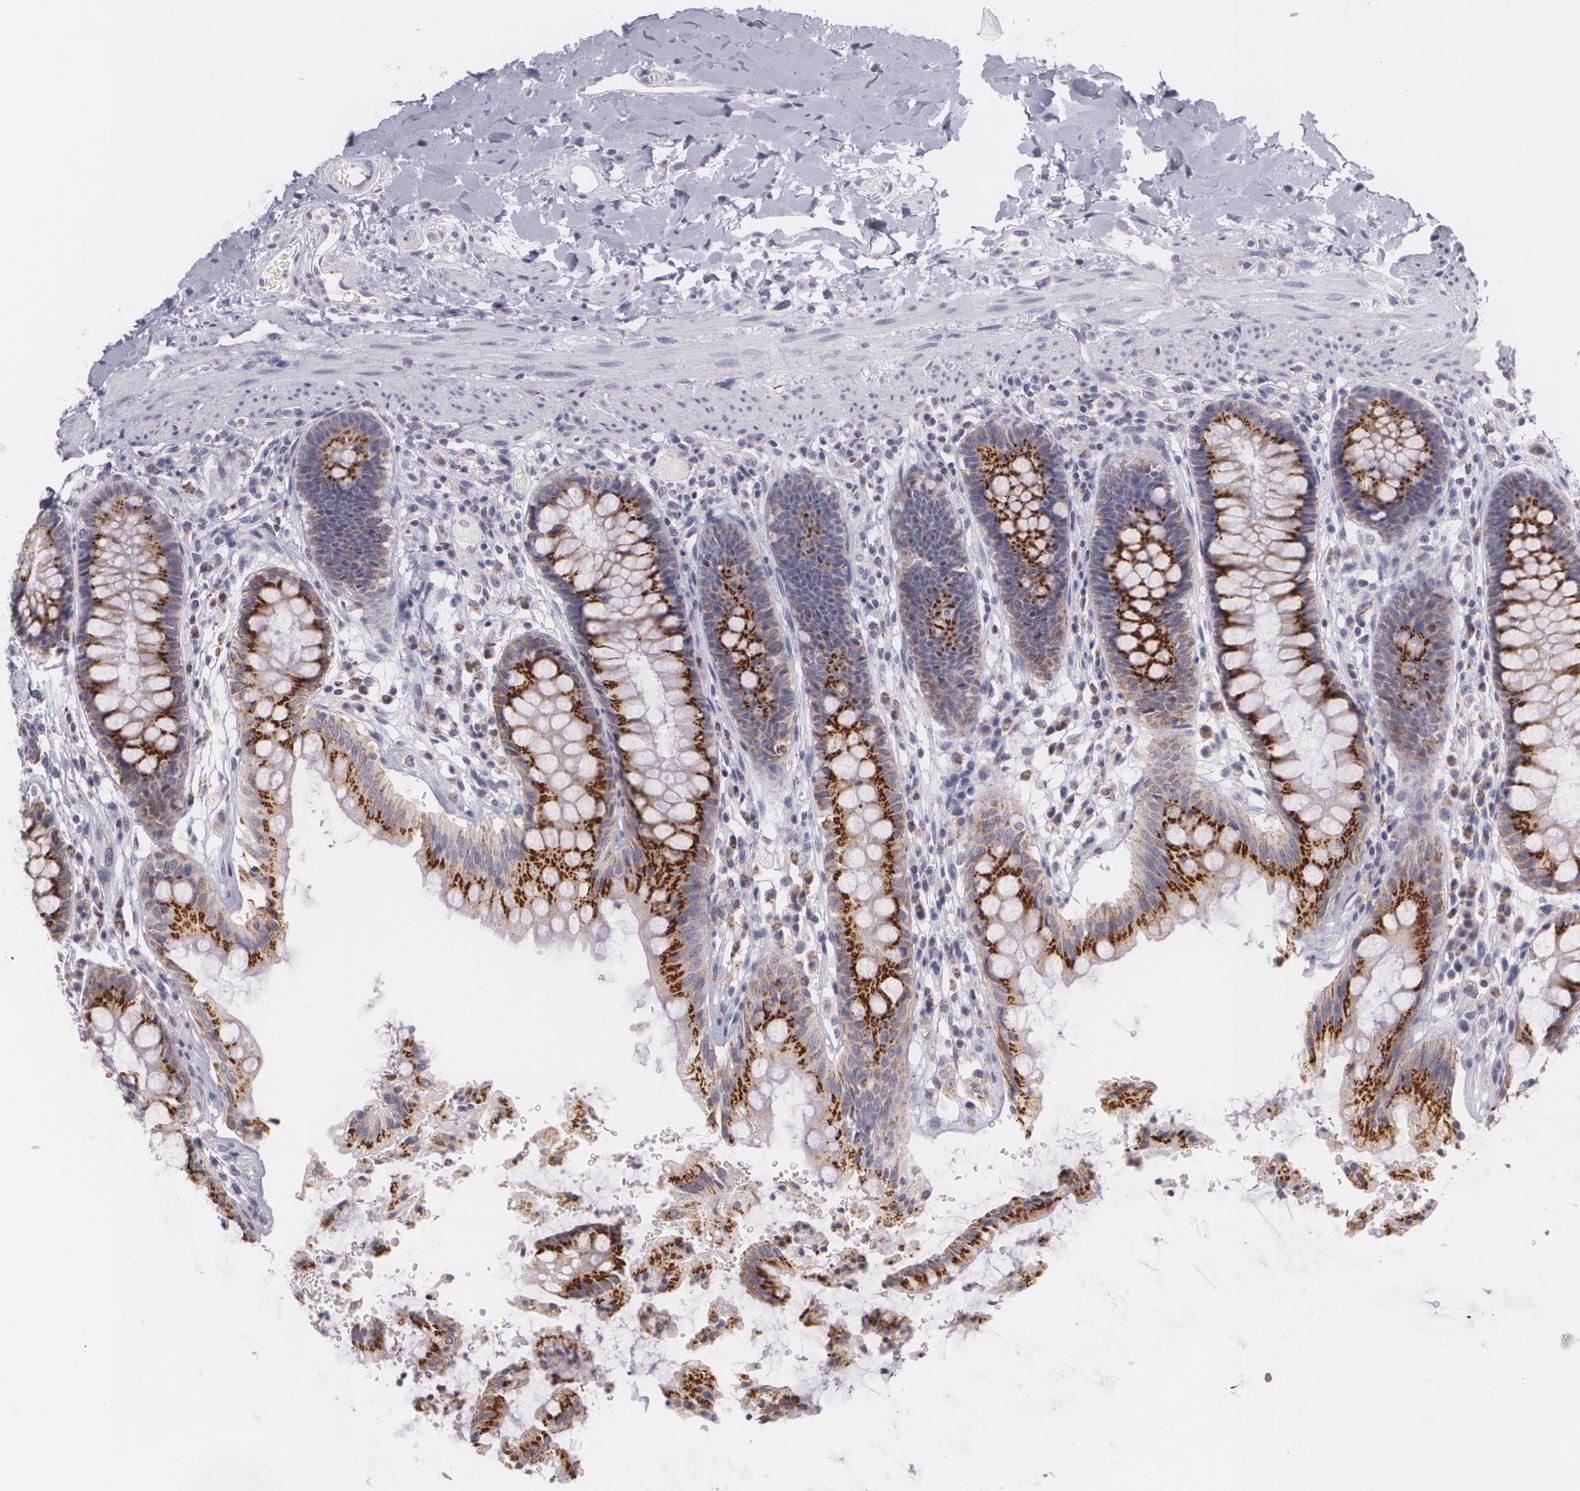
{"staining": {"intensity": "strong", "quantity": ">75%", "location": "cytoplasmic/membranous"}, "tissue": "rectum", "cell_type": "Glandular cells", "image_type": "normal", "snomed": [{"axis": "morphology", "description": "Normal tissue, NOS"}, {"axis": "topography", "description": "Rectum"}], "caption": "An image of rectum stained for a protein demonstrates strong cytoplasmic/membranous brown staining in glandular cells. Ihc stains the protein of interest in brown and the nuclei are stained blue.", "gene": "CILK1", "patient": {"sex": "female", "age": 46}}